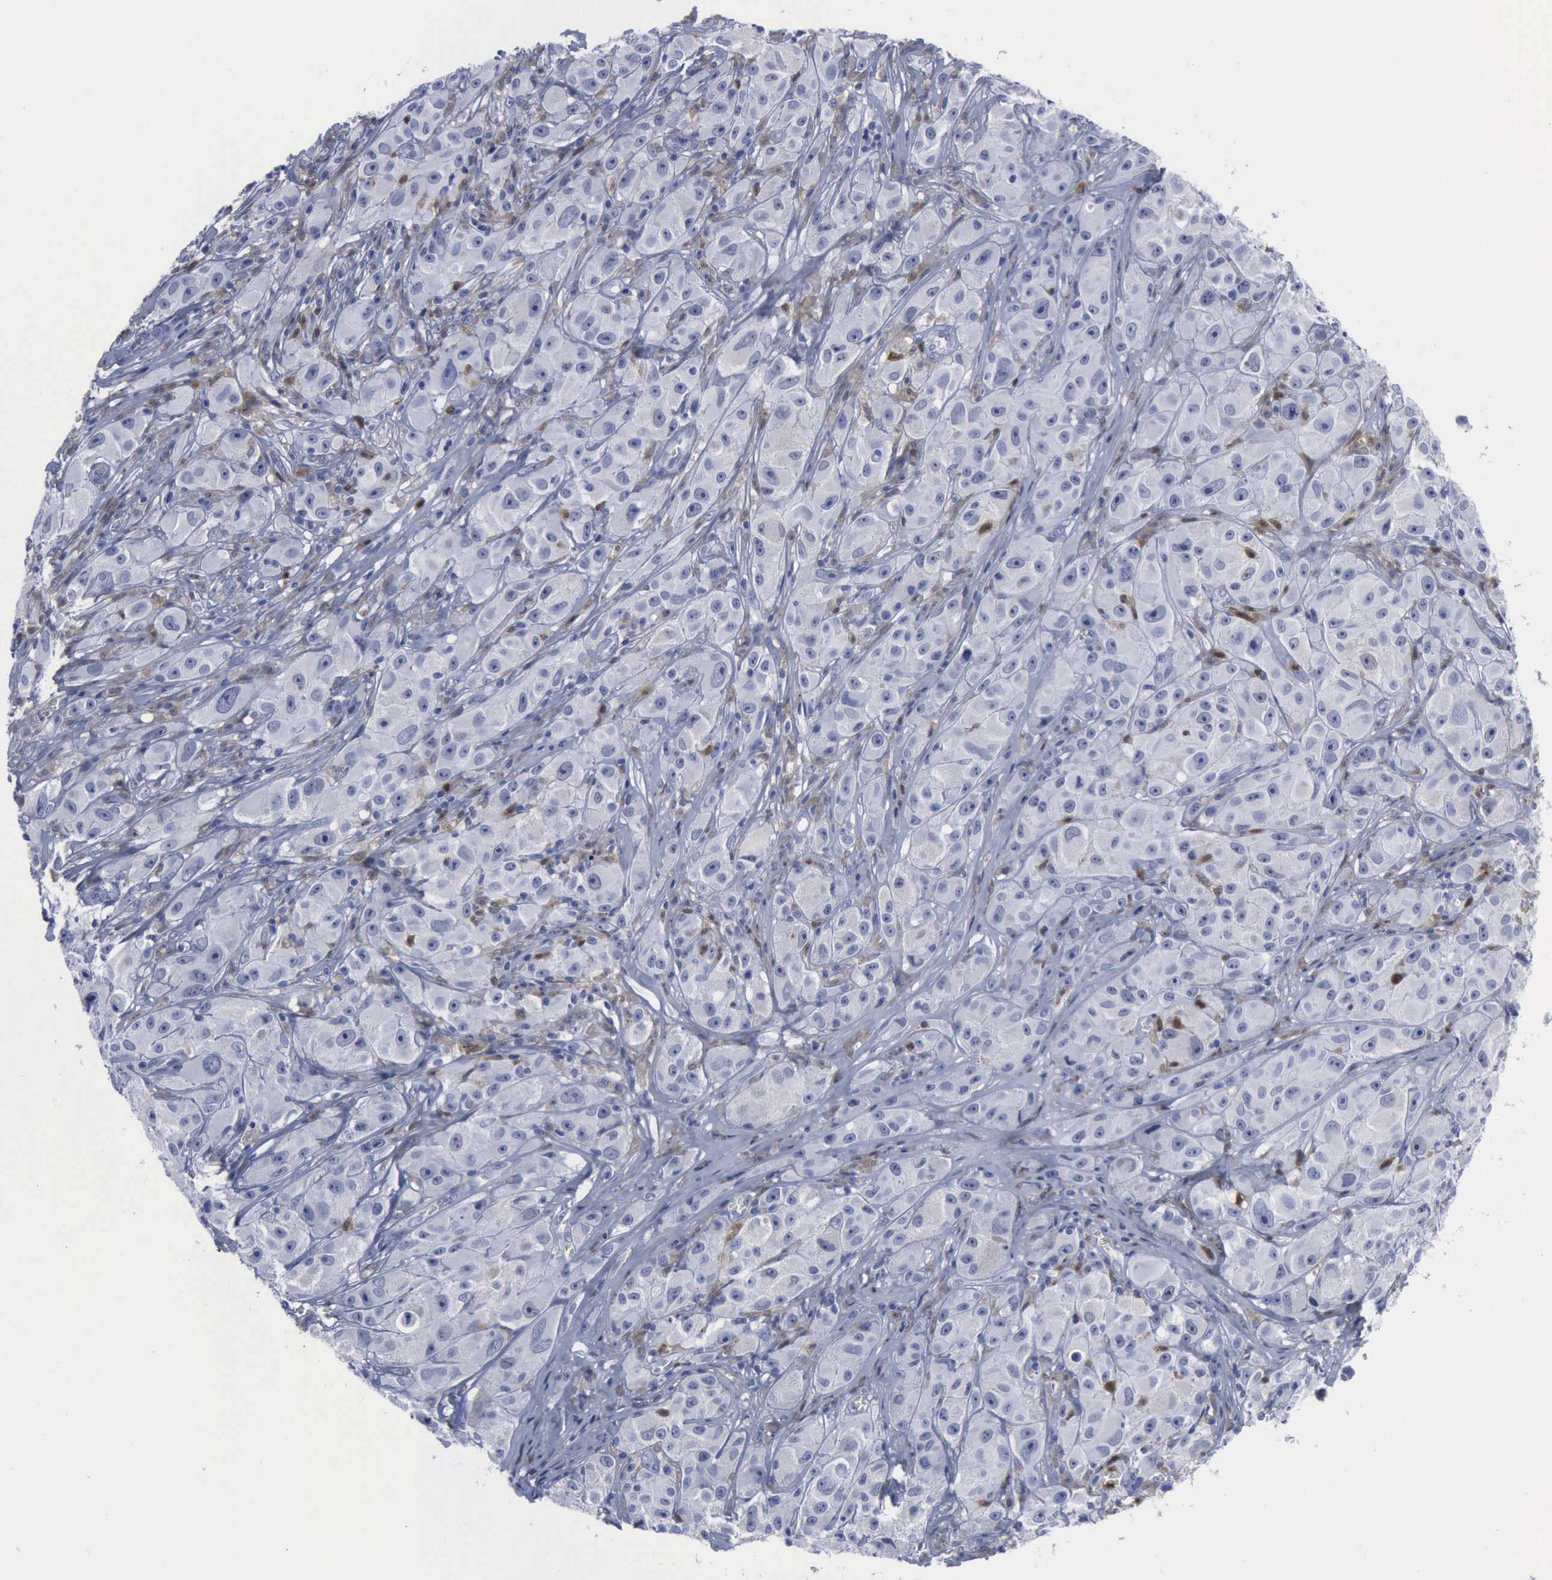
{"staining": {"intensity": "negative", "quantity": "none", "location": "none"}, "tissue": "melanoma", "cell_type": "Tumor cells", "image_type": "cancer", "snomed": [{"axis": "morphology", "description": "Malignant melanoma, NOS"}, {"axis": "topography", "description": "Skin"}], "caption": "This is a histopathology image of immunohistochemistry (IHC) staining of malignant melanoma, which shows no positivity in tumor cells.", "gene": "CSTA", "patient": {"sex": "male", "age": 56}}